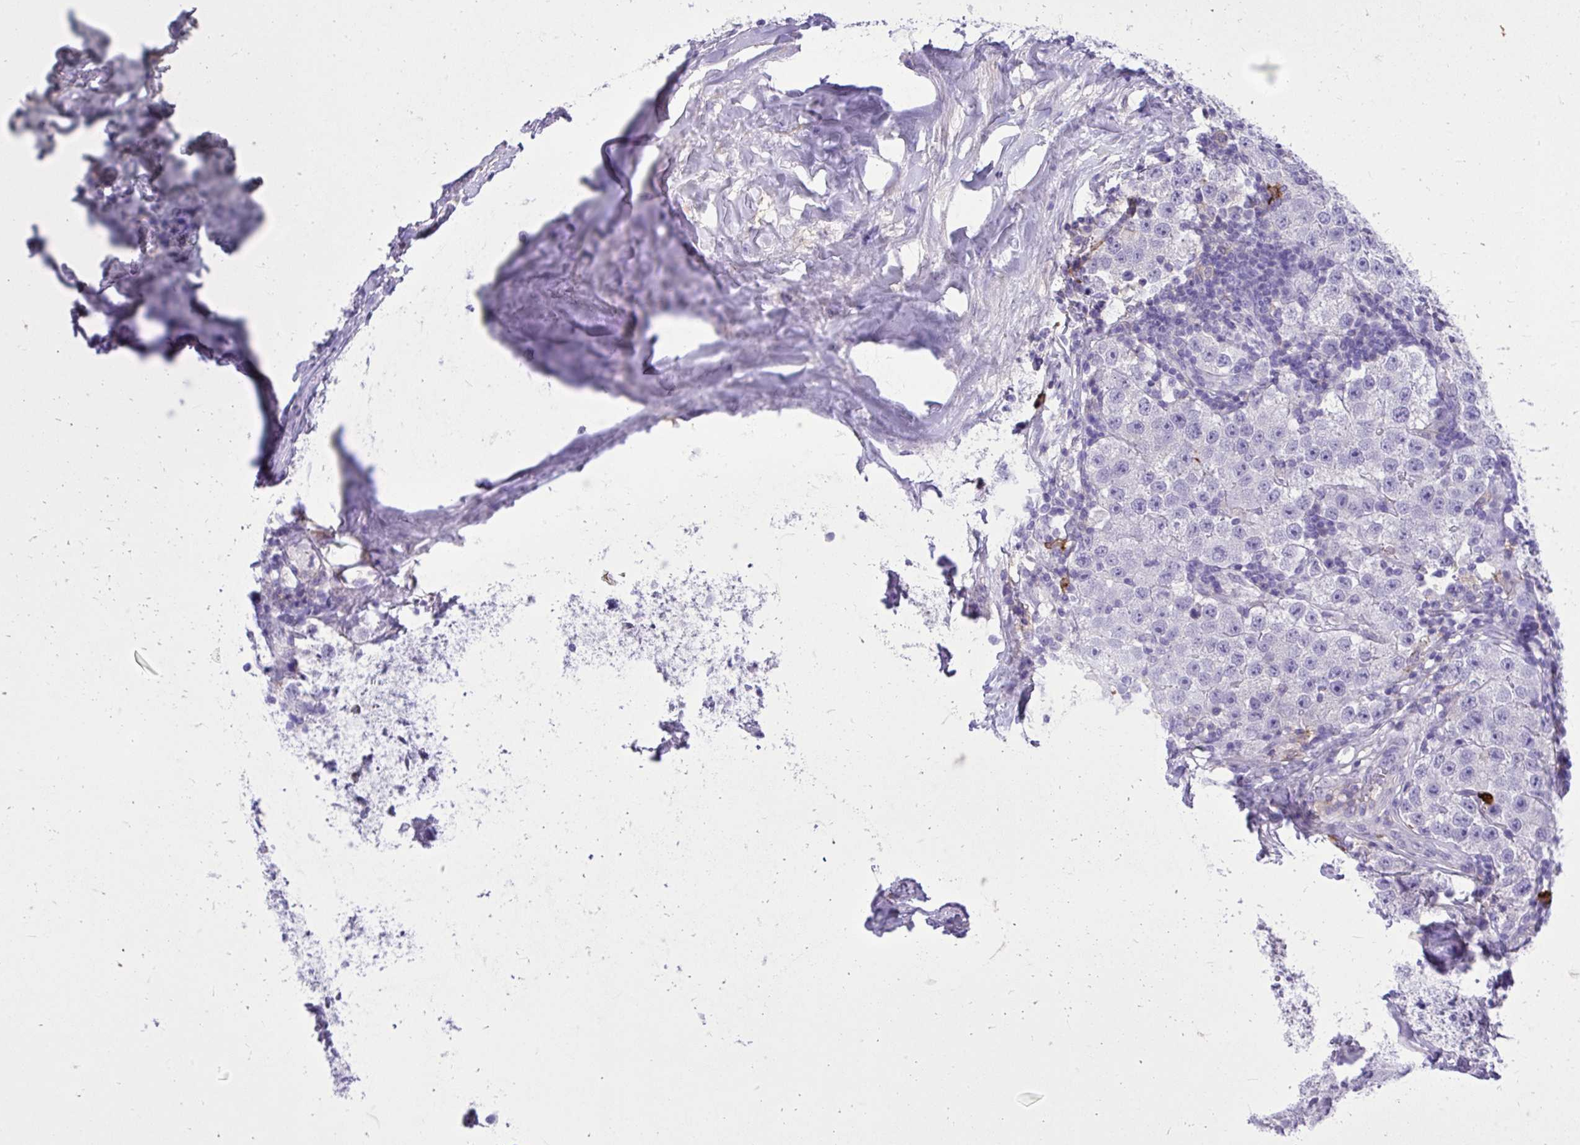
{"staining": {"intensity": "negative", "quantity": "none", "location": "none"}, "tissue": "testis cancer", "cell_type": "Tumor cells", "image_type": "cancer", "snomed": [{"axis": "morphology", "description": "Seminoma, NOS"}, {"axis": "topography", "description": "Testis"}], "caption": "This is an IHC image of testis cancer. There is no staining in tumor cells.", "gene": "TLR7", "patient": {"sex": "male", "age": 34}}